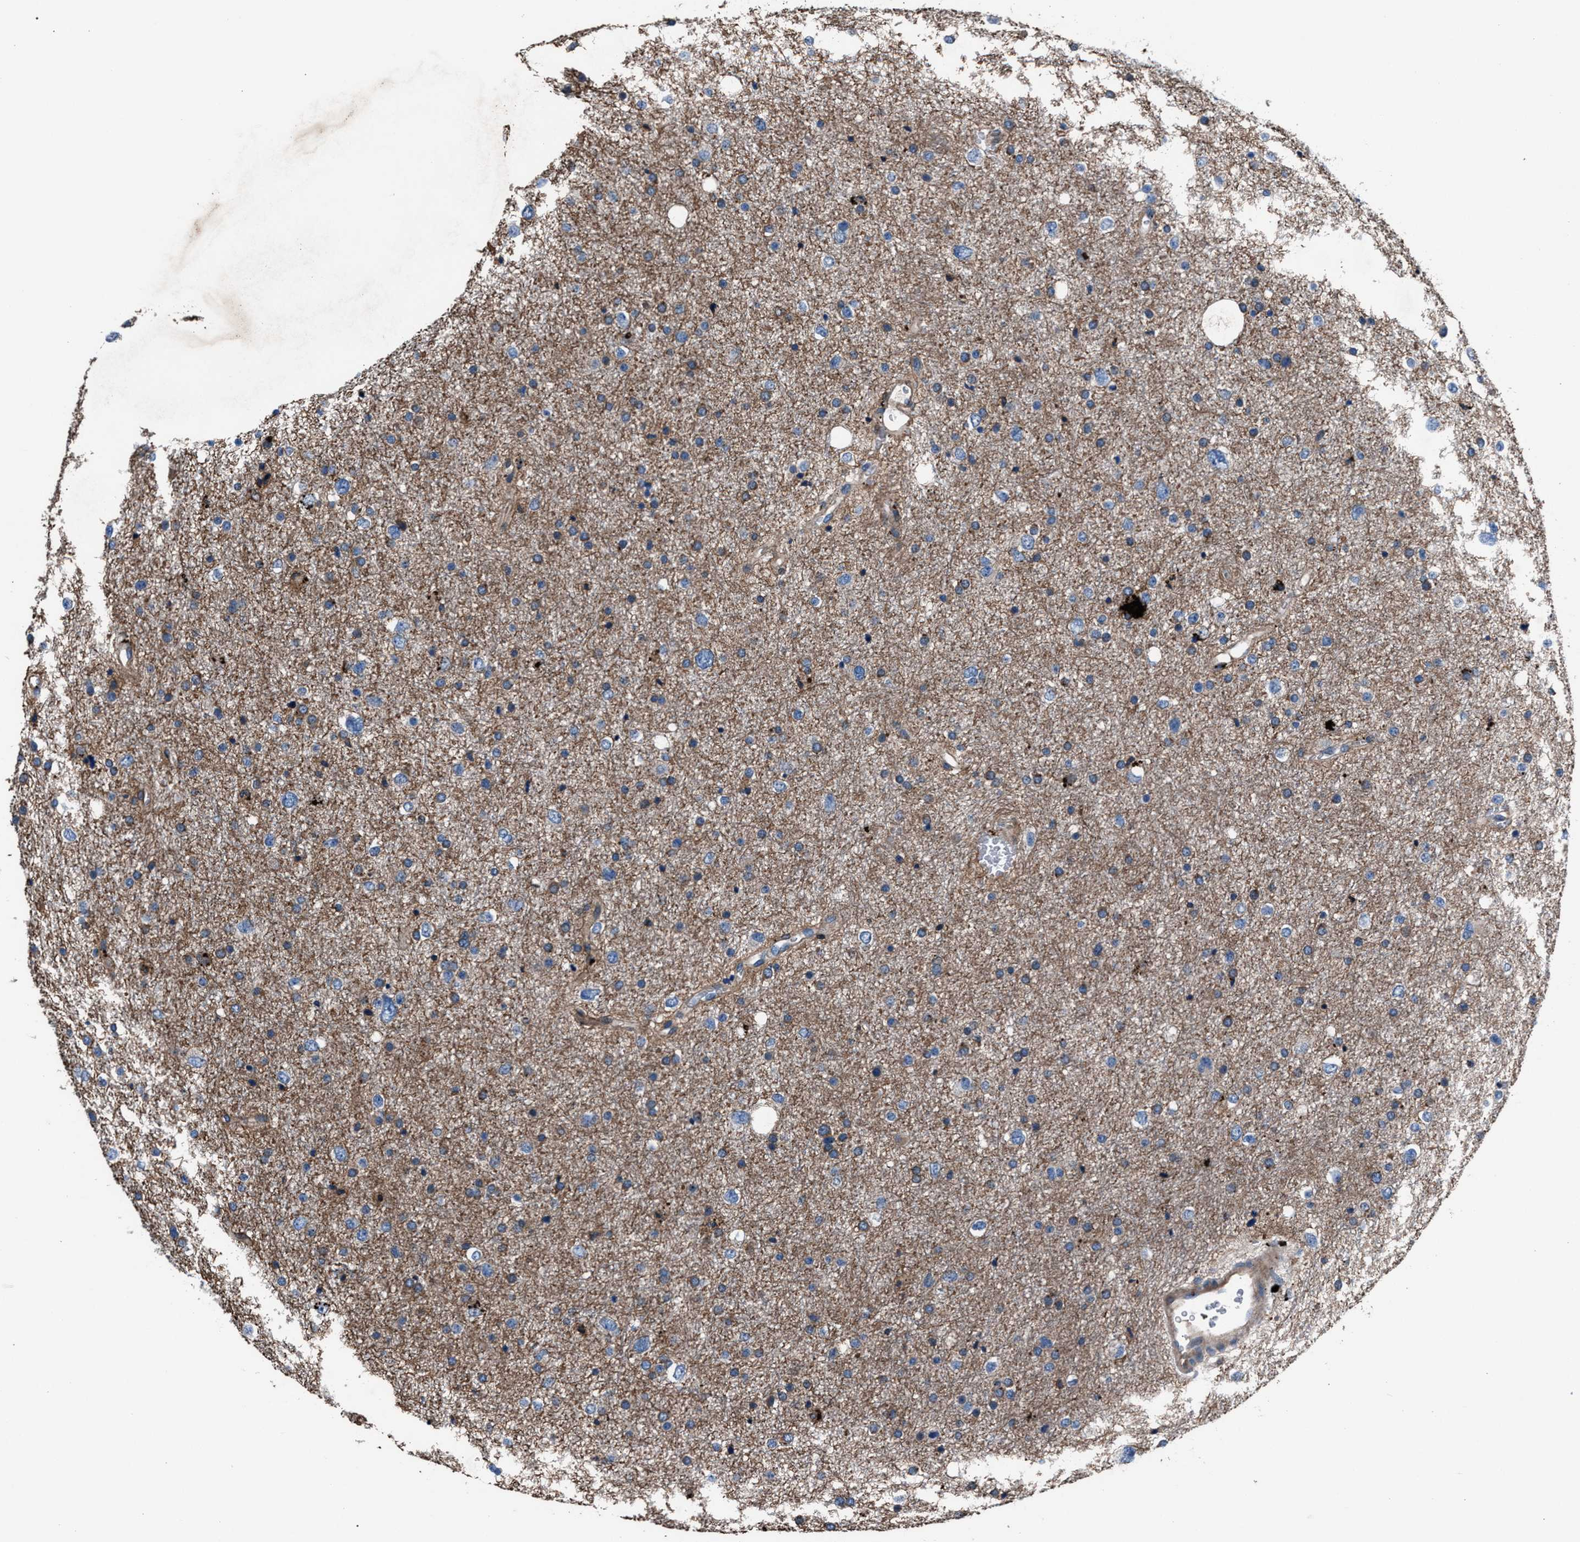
{"staining": {"intensity": "moderate", "quantity": "25%-75%", "location": "cytoplasmic/membranous"}, "tissue": "glioma", "cell_type": "Tumor cells", "image_type": "cancer", "snomed": [{"axis": "morphology", "description": "Glioma, malignant, Low grade"}, {"axis": "topography", "description": "Brain"}], "caption": "Protein analysis of glioma tissue reveals moderate cytoplasmic/membranous positivity in about 25%-75% of tumor cells. (Brightfield microscopy of DAB IHC at high magnification).", "gene": "MFSD11", "patient": {"sex": "female", "age": 37}}